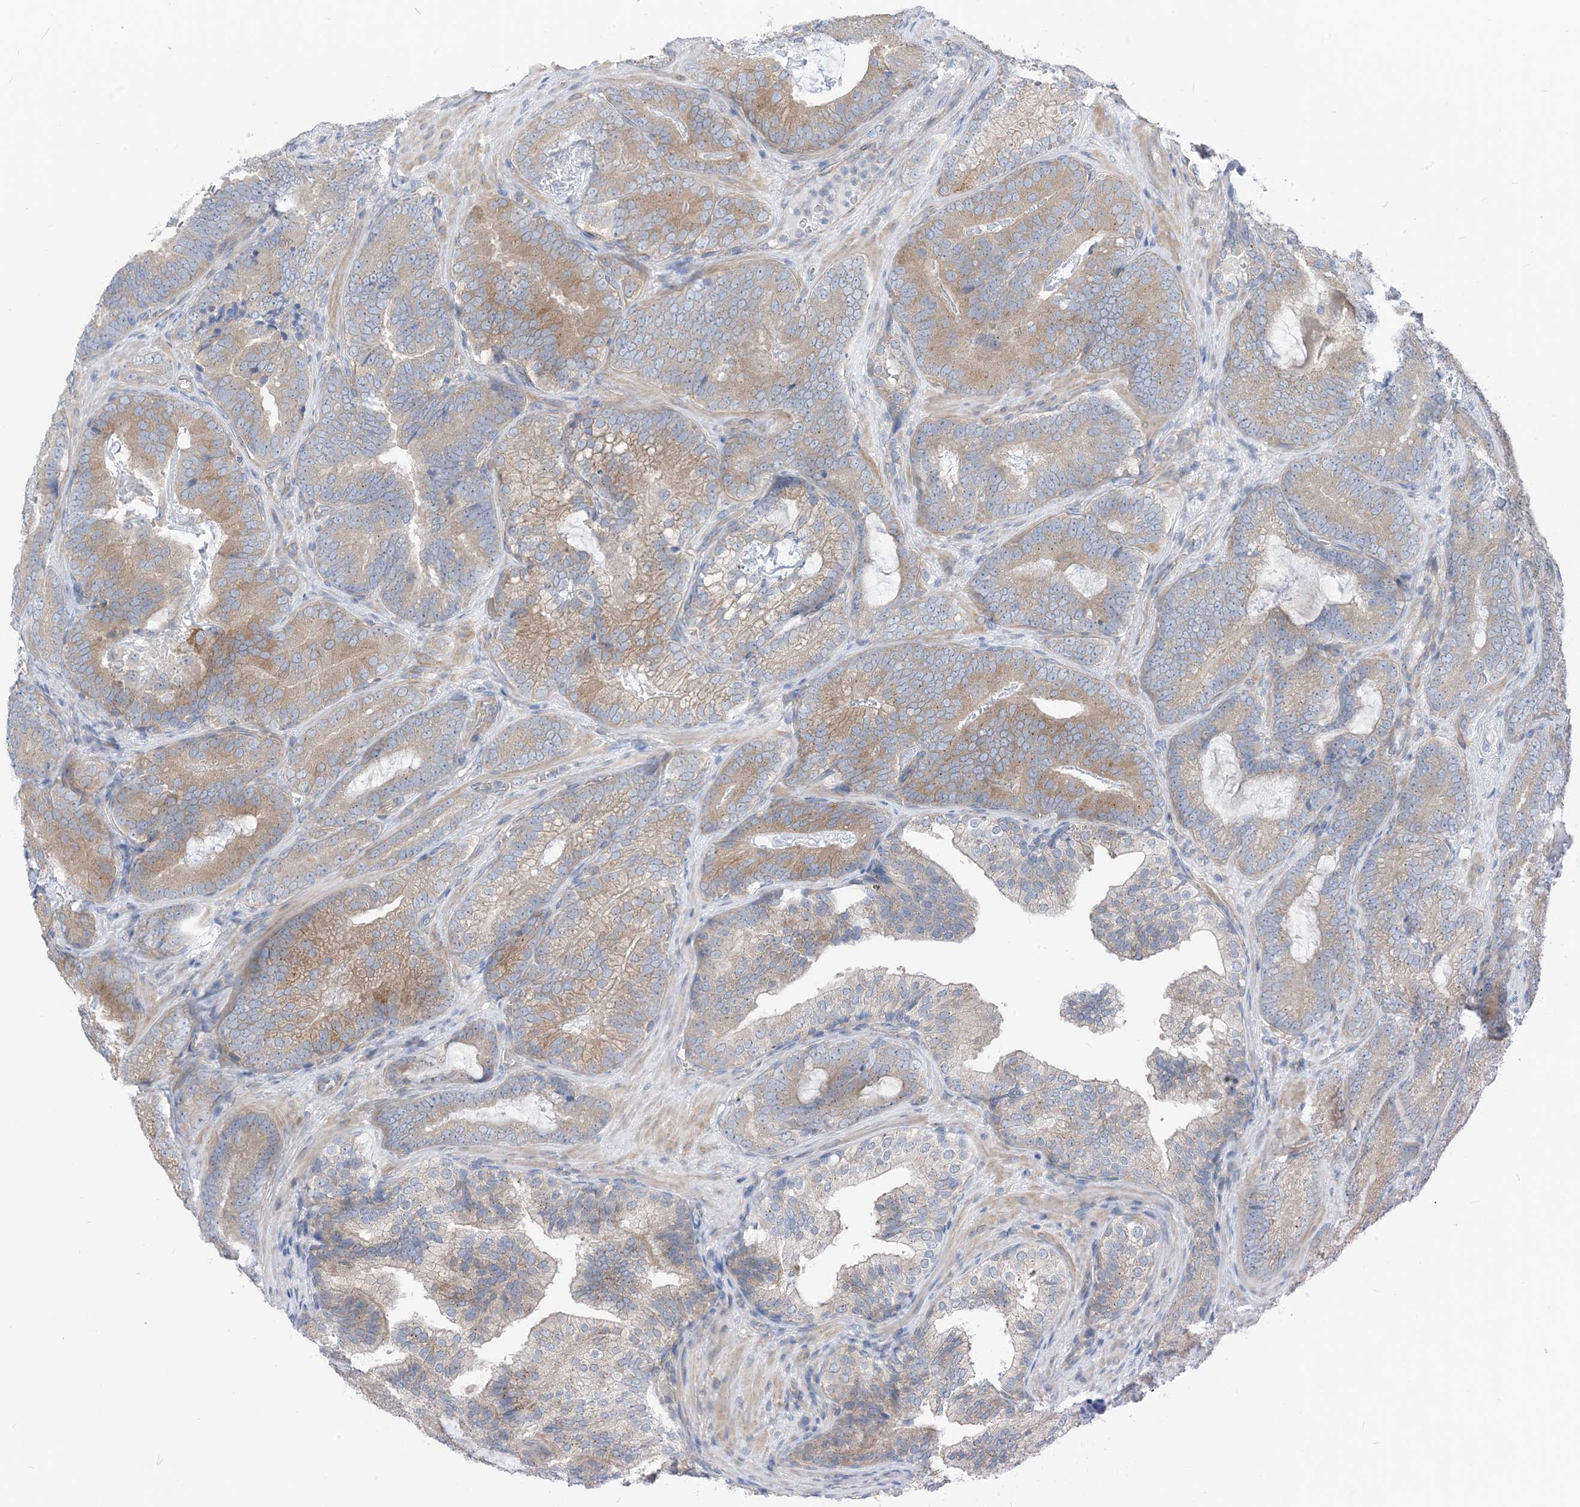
{"staining": {"intensity": "moderate", "quantity": "<25%", "location": "cytoplasmic/membranous"}, "tissue": "prostate cancer", "cell_type": "Tumor cells", "image_type": "cancer", "snomed": [{"axis": "morphology", "description": "Adenocarcinoma, High grade"}, {"axis": "topography", "description": "Prostate"}], "caption": "Protein staining exhibits moderate cytoplasmic/membranous expression in approximately <25% of tumor cells in prostate adenocarcinoma (high-grade).", "gene": "PLEKHA3", "patient": {"sex": "male", "age": 66}}